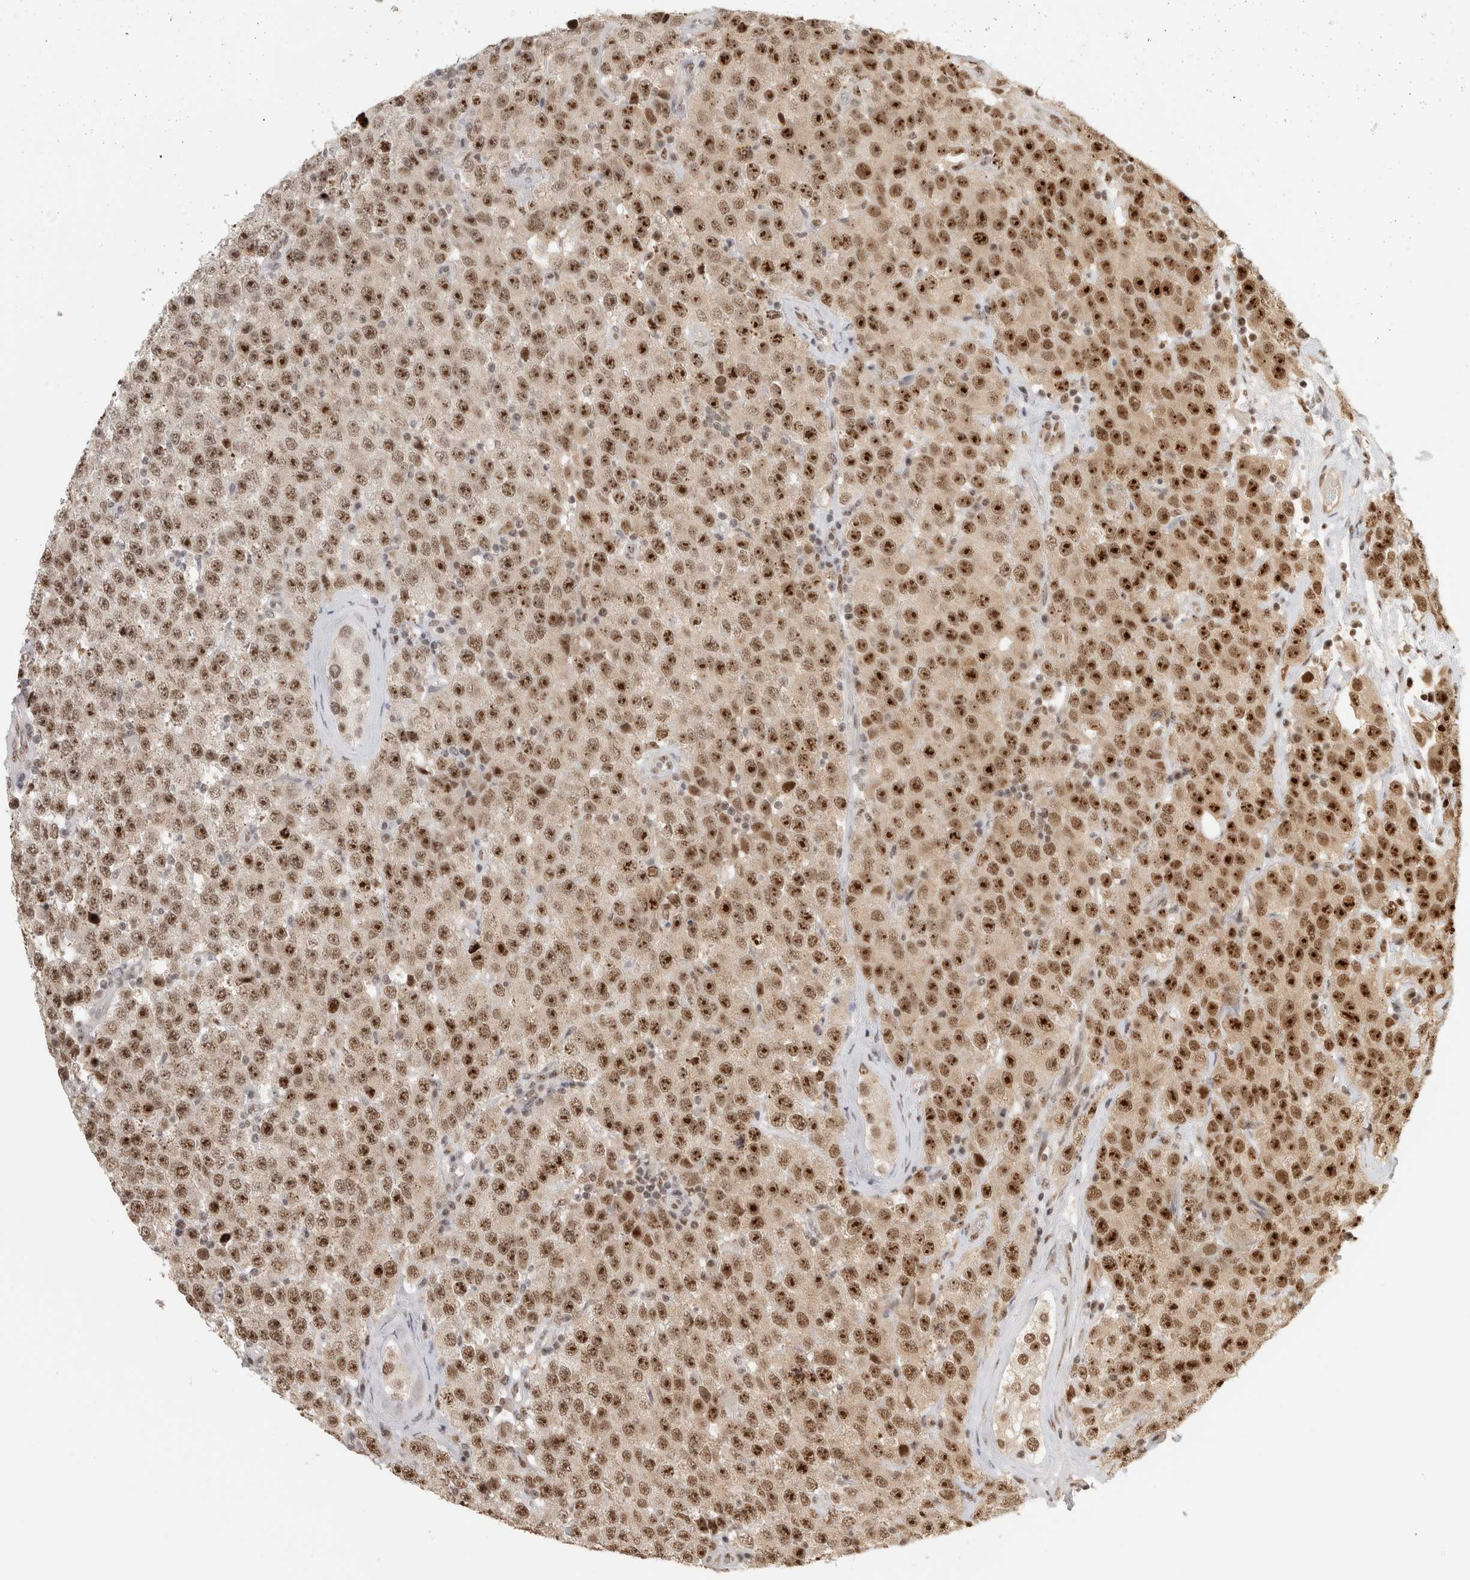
{"staining": {"intensity": "strong", "quantity": ">75%", "location": "nuclear"}, "tissue": "testis cancer", "cell_type": "Tumor cells", "image_type": "cancer", "snomed": [{"axis": "morphology", "description": "Seminoma, NOS"}, {"axis": "morphology", "description": "Carcinoma, Embryonal, NOS"}, {"axis": "topography", "description": "Testis"}], "caption": "Immunohistochemical staining of human testis embryonal carcinoma reveals high levels of strong nuclear protein staining in approximately >75% of tumor cells.", "gene": "EBNA1BP2", "patient": {"sex": "male", "age": 28}}